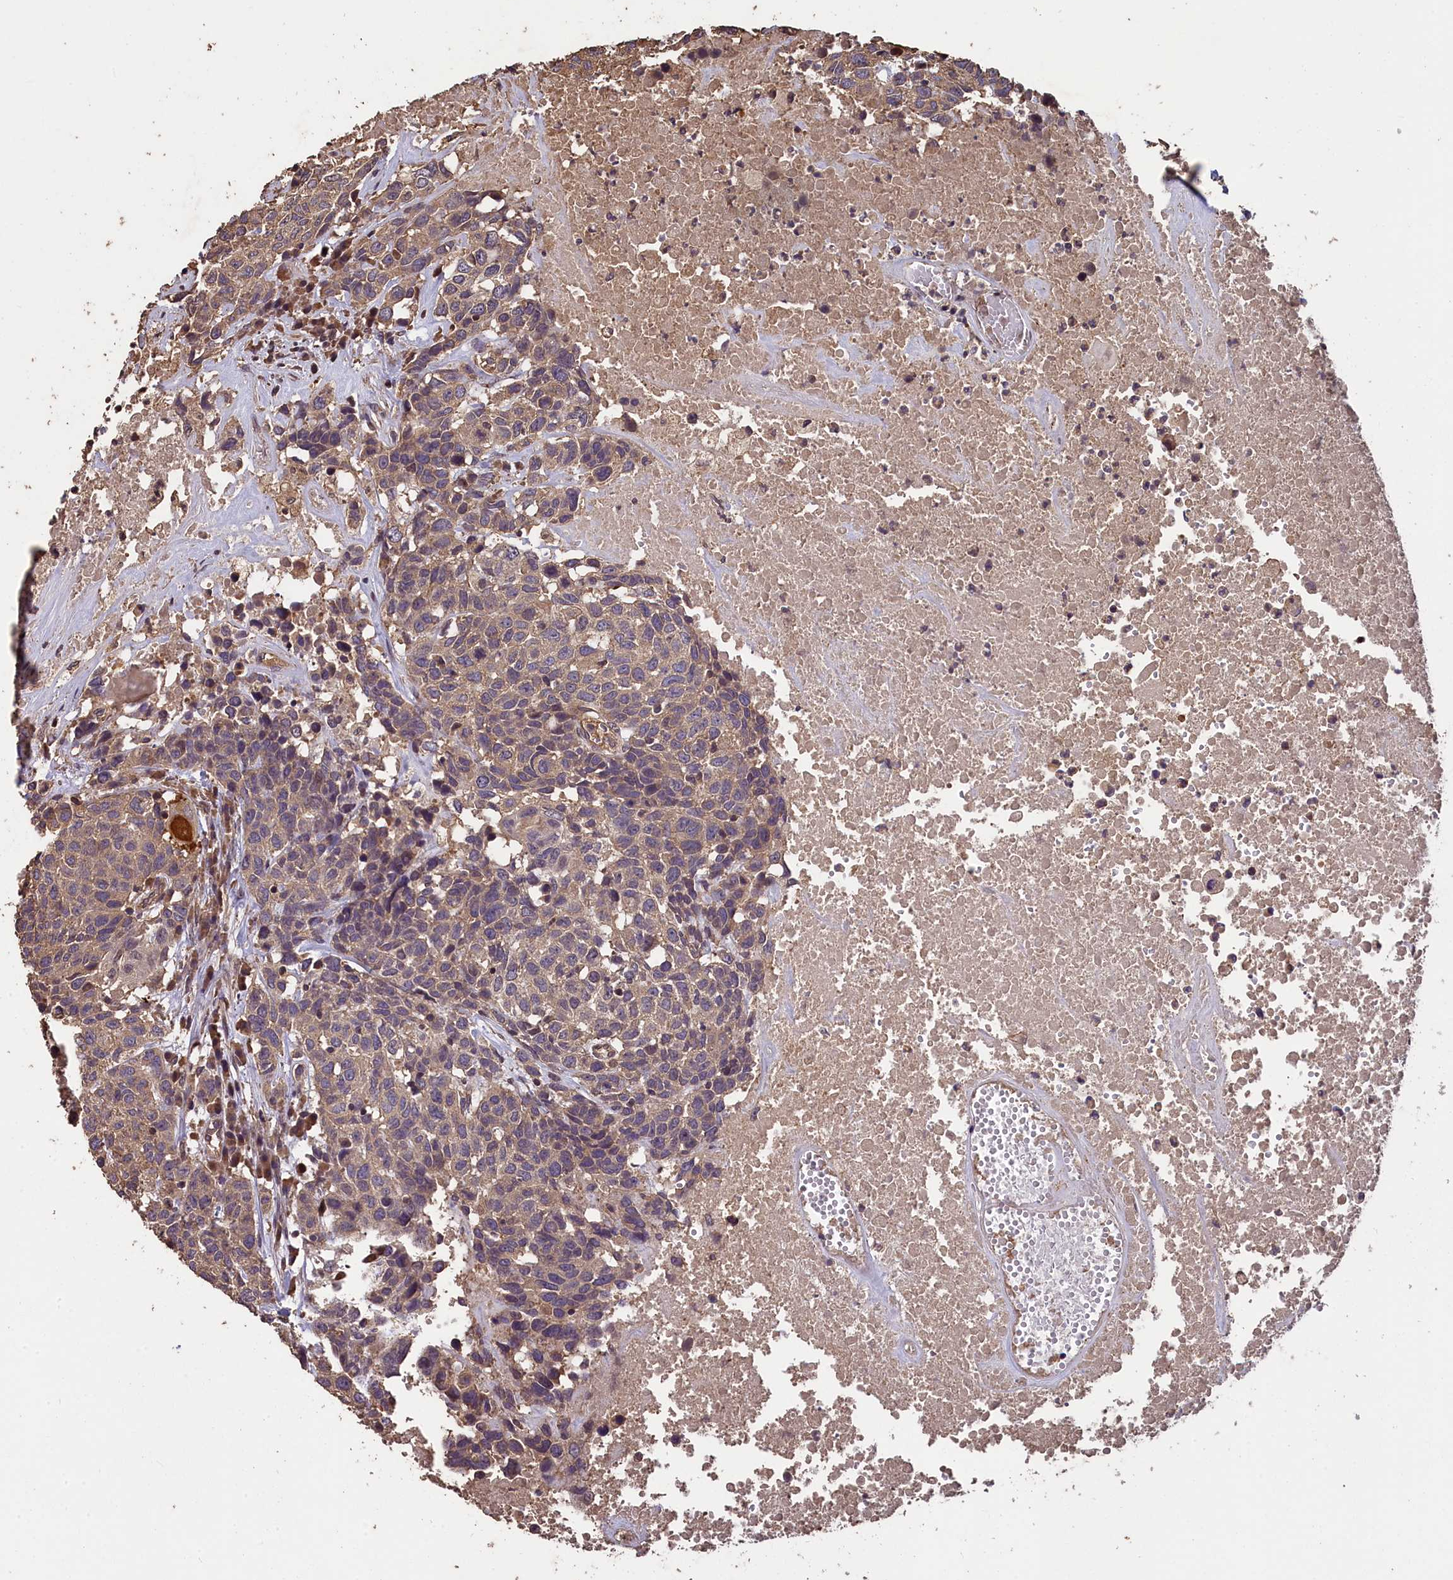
{"staining": {"intensity": "weak", "quantity": ">75%", "location": "cytoplasmic/membranous"}, "tissue": "head and neck cancer", "cell_type": "Tumor cells", "image_type": "cancer", "snomed": [{"axis": "morphology", "description": "Squamous cell carcinoma, NOS"}, {"axis": "topography", "description": "Head-Neck"}], "caption": "Tumor cells exhibit low levels of weak cytoplasmic/membranous staining in about >75% of cells in head and neck cancer.", "gene": "CHD9", "patient": {"sex": "male", "age": 66}}